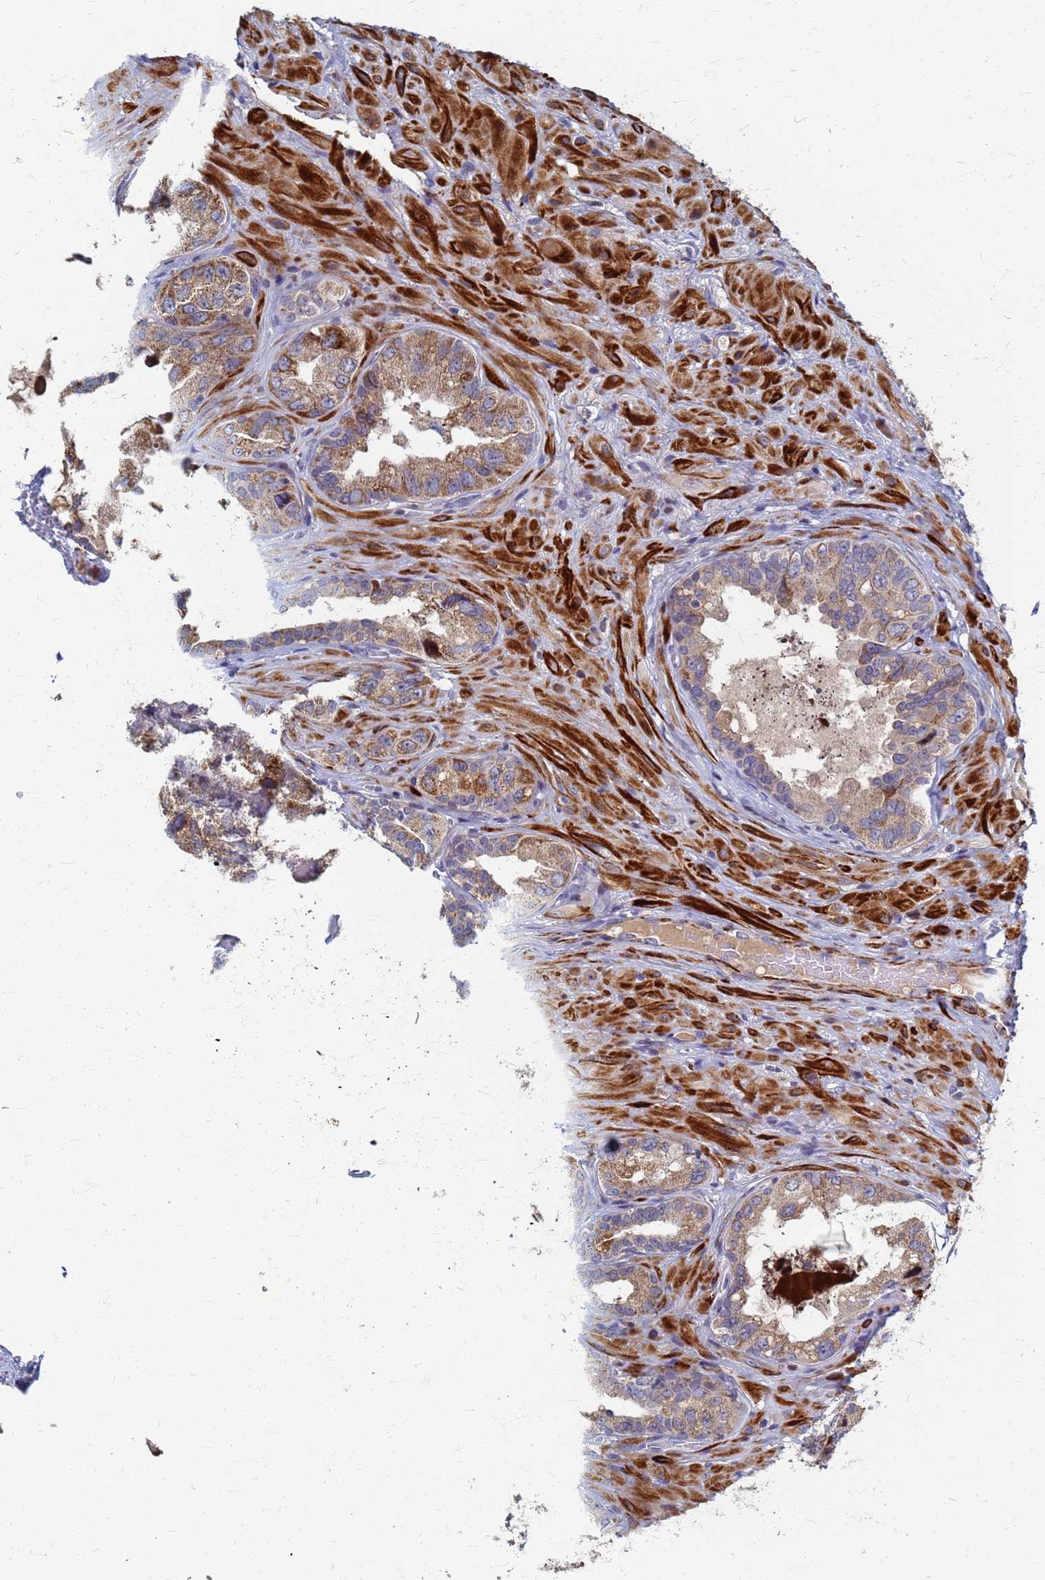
{"staining": {"intensity": "moderate", "quantity": ">75%", "location": "cytoplasmic/membranous"}, "tissue": "seminal vesicle", "cell_type": "Glandular cells", "image_type": "normal", "snomed": [{"axis": "morphology", "description": "Normal tissue, NOS"}, {"axis": "topography", "description": "Seminal veicle"}, {"axis": "topography", "description": "Peripheral nerve tissue"}], "caption": "Protein expression analysis of unremarkable seminal vesicle displays moderate cytoplasmic/membranous positivity in about >75% of glandular cells. (DAB IHC, brown staining for protein, blue staining for nuclei).", "gene": "ATPAF1", "patient": {"sex": "male", "age": 67}}